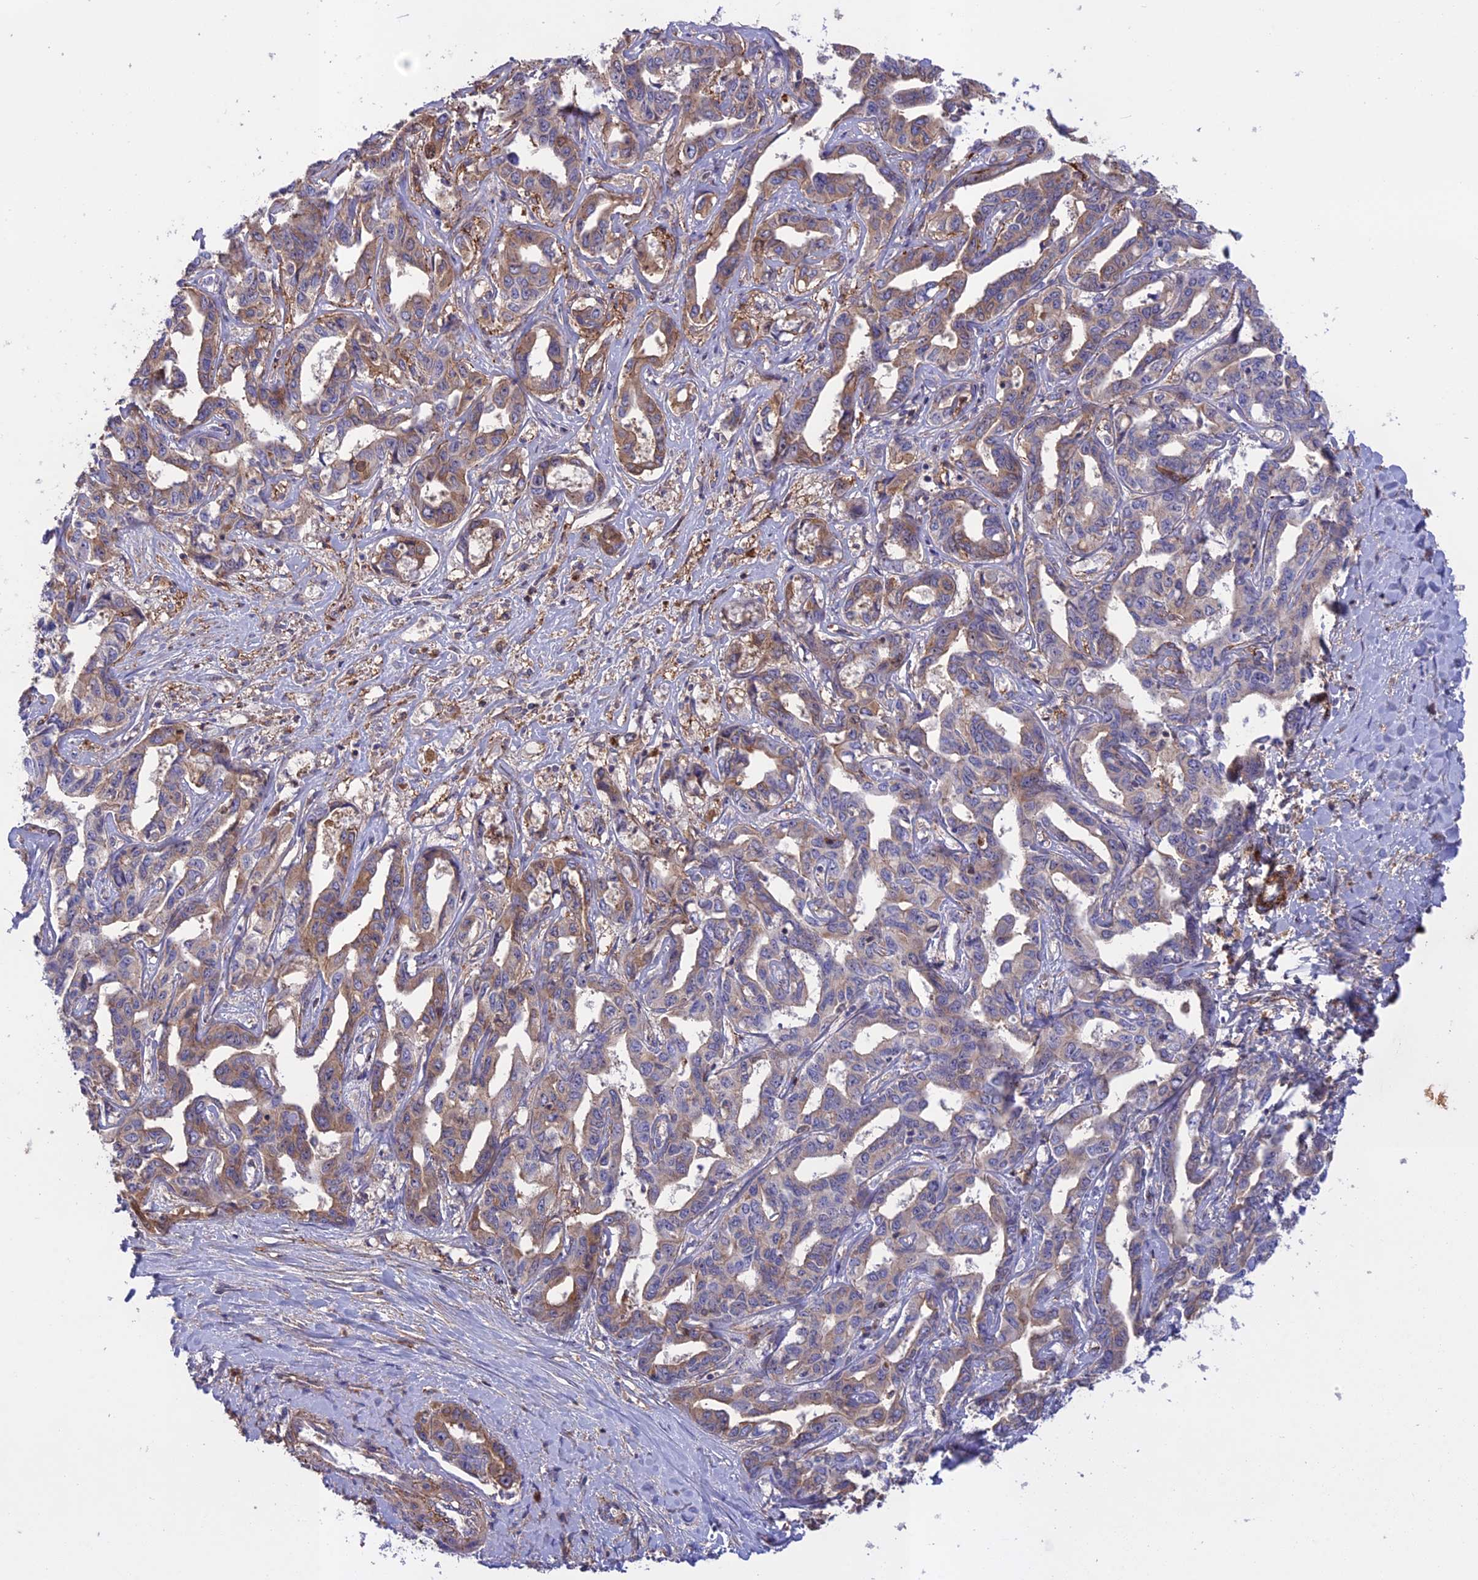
{"staining": {"intensity": "moderate", "quantity": "<25%", "location": "cytoplasmic/membranous"}, "tissue": "liver cancer", "cell_type": "Tumor cells", "image_type": "cancer", "snomed": [{"axis": "morphology", "description": "Cholangiocarcinoma"}, {"axis": "topography", "description": "Liver"}], "caption": "Immunohistochemistry (IHC) photomicrograph of neoplastic tissue: human cholangiocarcinoma (liver) stained using immunohistochemistry (IHC) demonstrates low levels of moderate protein expression localized specifically in the cytoplasmic/membranous of tumor cells, appearing as a cytoplasmic/membranous brown color.", "gene": "ADO", "patient": {"sex": "male", "age": 59}}